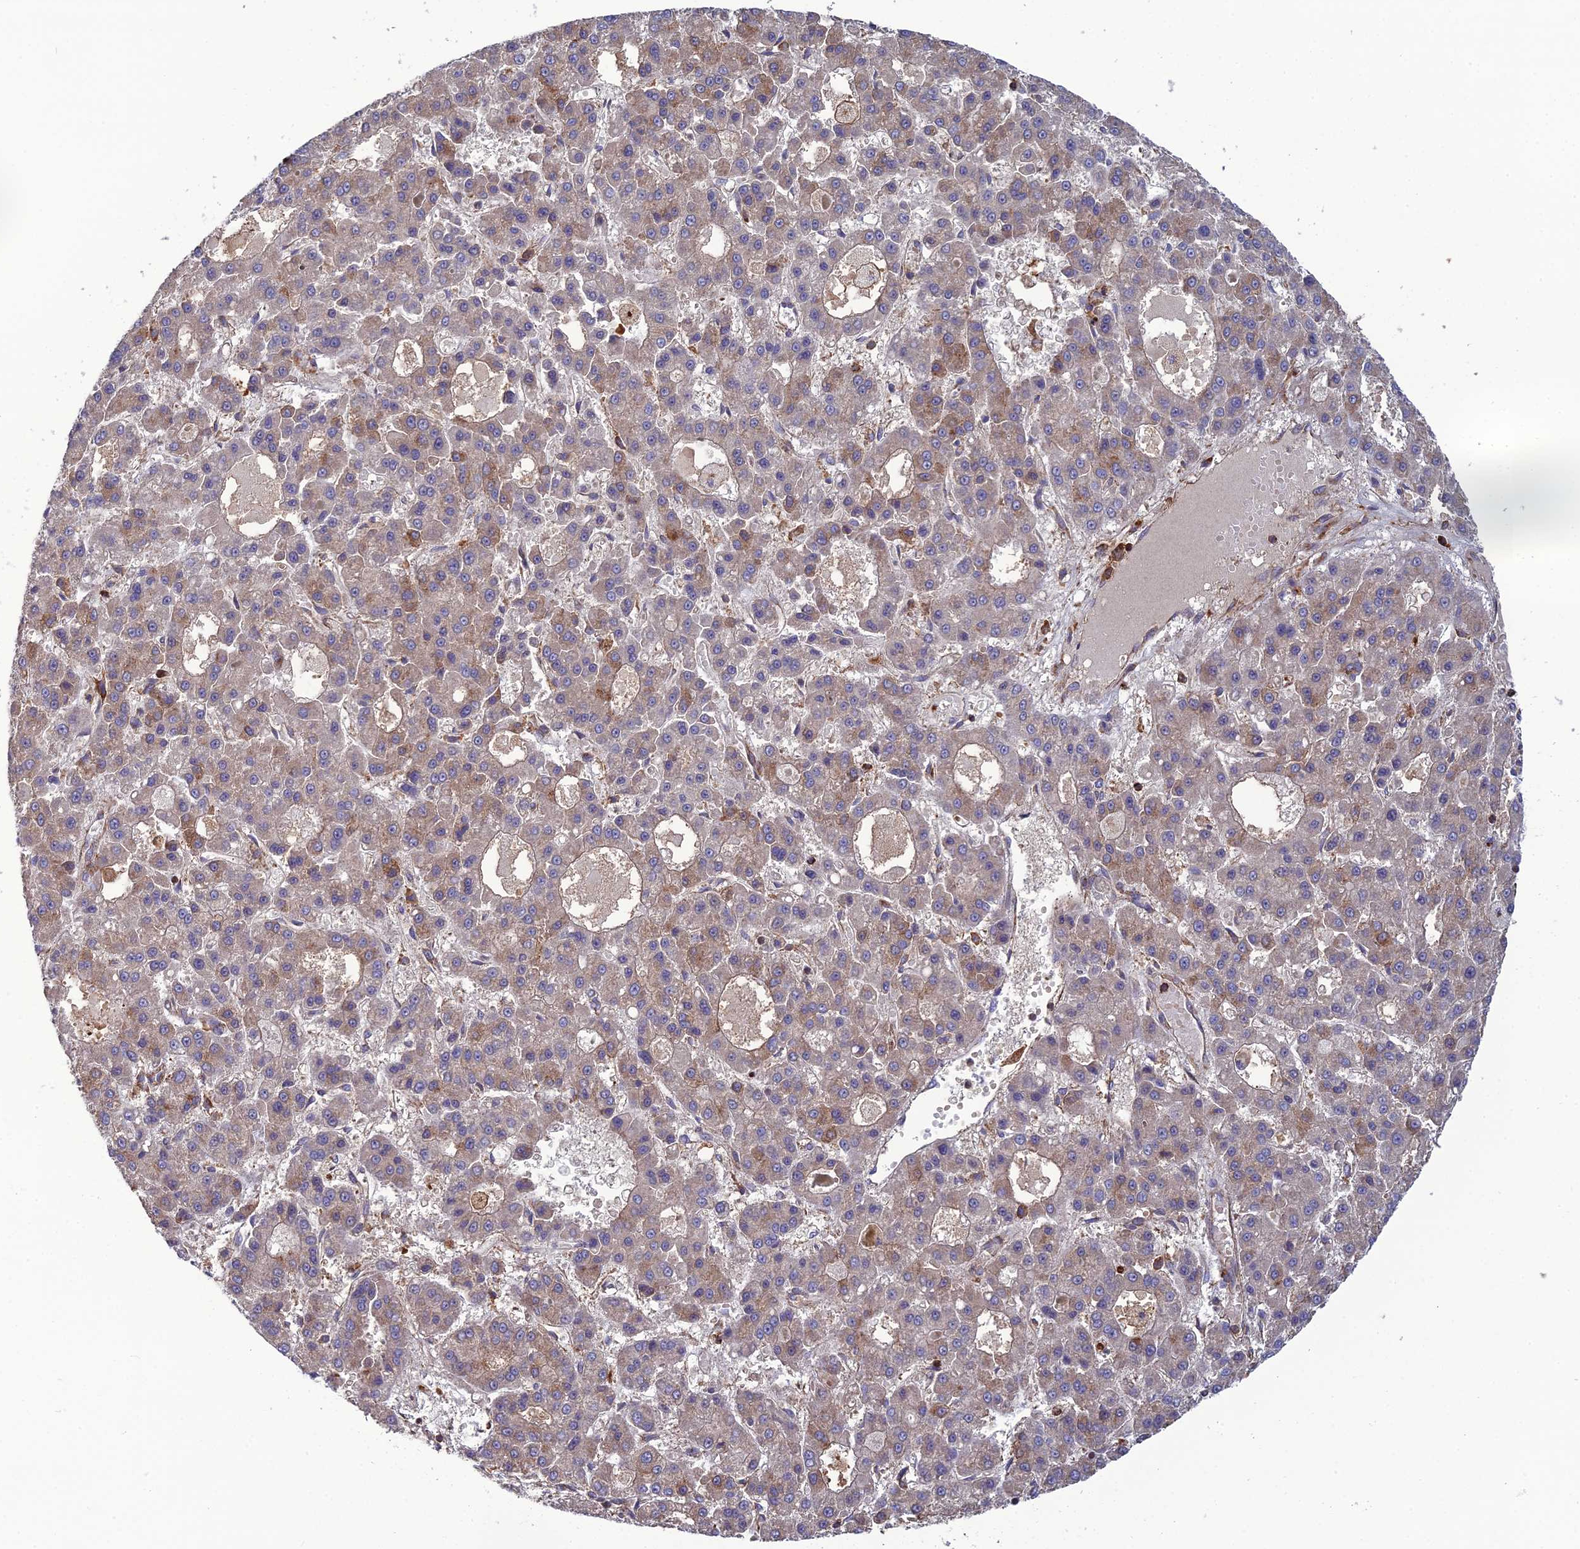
{"staining": {"intensity": "weak", "quantity": "25%-75%", "location": "cytoplasmic/membranous"}, "tissue": "liver cancer", "cell_type": "Tumor cells", "image_type": "cancer", "snomed": [{"axis": "morphology", "description": "Carcinoma, Hepatocellular, NOS"}, {"axis": "topography", "description": "Liver"}], "caption": "Human liver cancer stained with a brown dye exhibits weak cytoplasmic/membranous positive staining in about 25%-75% of tumor cells.", "gene": "LNPEP", "patient": {"sex": "male", "age": 70}}